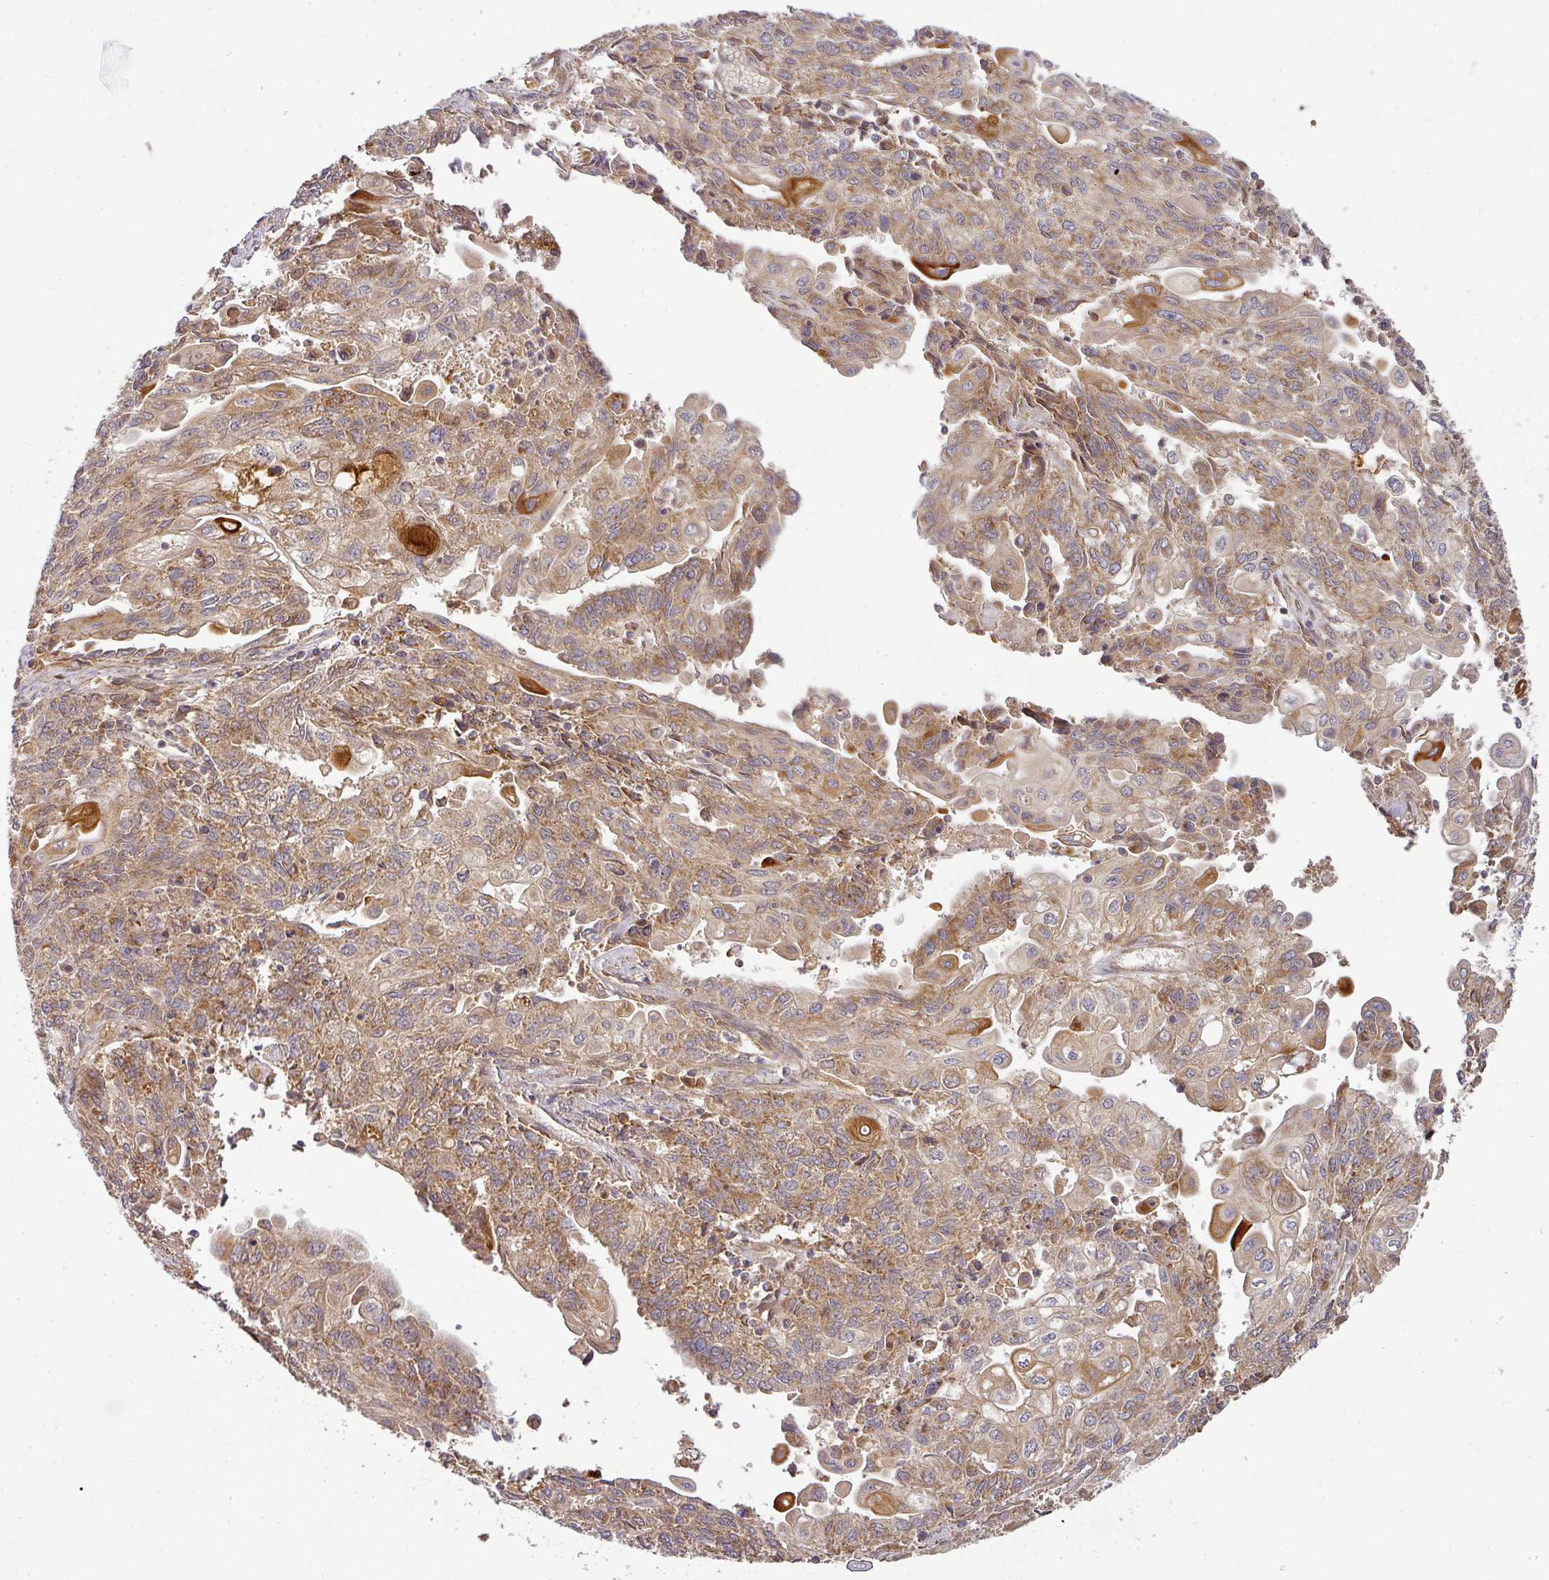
{"staining": {"intensity": "moderate", "quantity": ">75%", "location": "cytoplasmic/membranous"}, "tissue": "endometrial cancer", "cell_type": "Tumor cells", "image_type": "cancer", "snomed": [{"axis": "morphology", "description": "Adenocarcinoma, NOS"}, {"axis": "topography", "description": "Endometrium"}], "caption": "IHC micrograph of endometrial cancer (adenocarcinoma) stained for a protein (brown), which shows medium levels of moderate cytoplasmic/membranous expression in about >75% of tumor cells.", "gene": "MALSU1", "patient": {"sex": "female", "age": 54}}